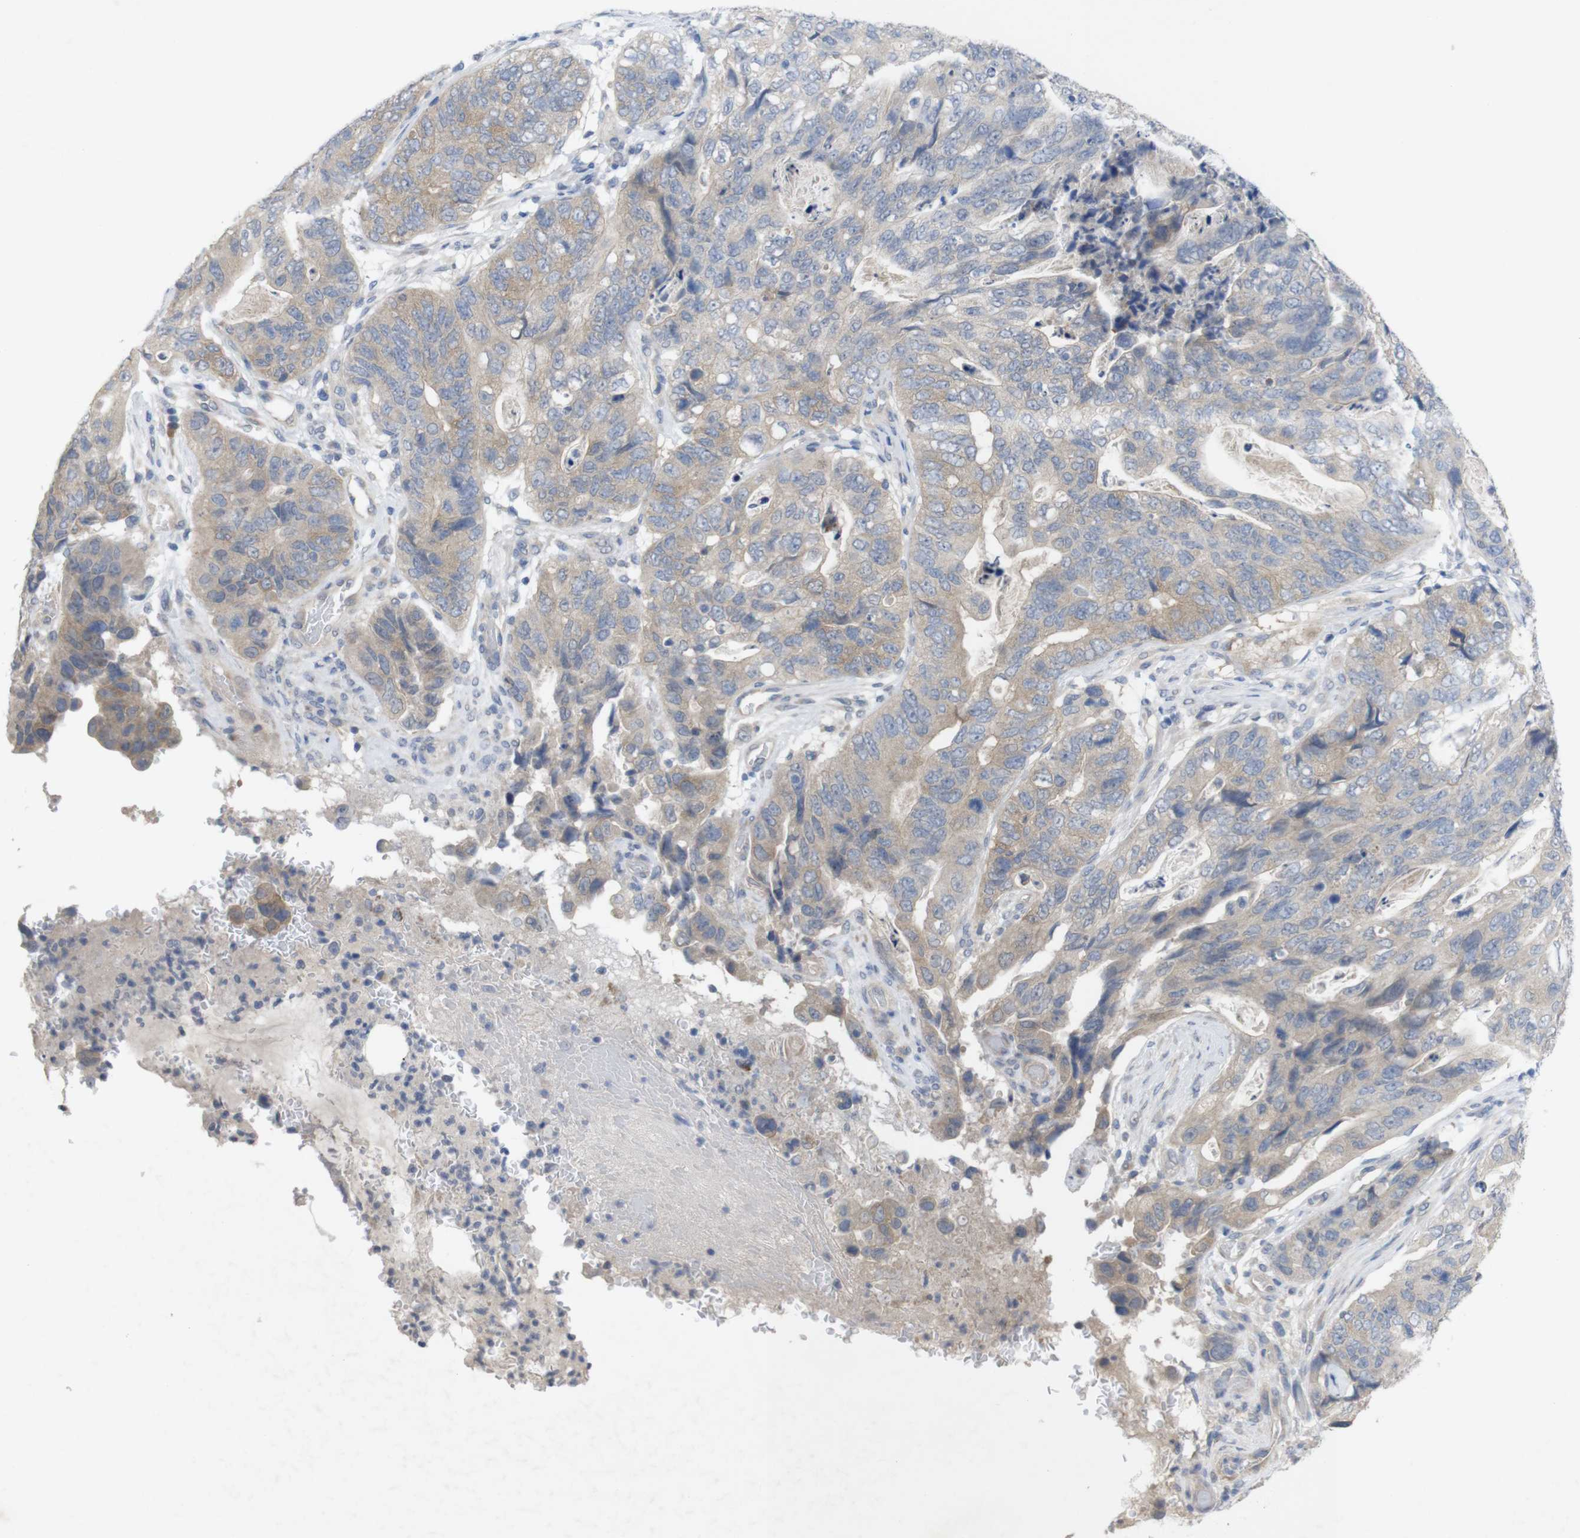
{"staining": {"intensity": "weak", "quantity": ">75%", "location": "cytoplasmic/membranous"}, "tissue": "stomach cancer", "cell_type": "Tumor cells", "image_type": "cancer", "snomed": [{"axis": "morphology", "description": "Adenocarcinoma, NOS"}, {"axis": "topography", "description": "Stomach"}], "caption": "The immunohistochemical stain highlights weak cytoplasmic/membranous positivity in tumor cells of stomach cancer tissue.", "gene": "BCAR3", "patient": {"sex": "female", "age": 89}}